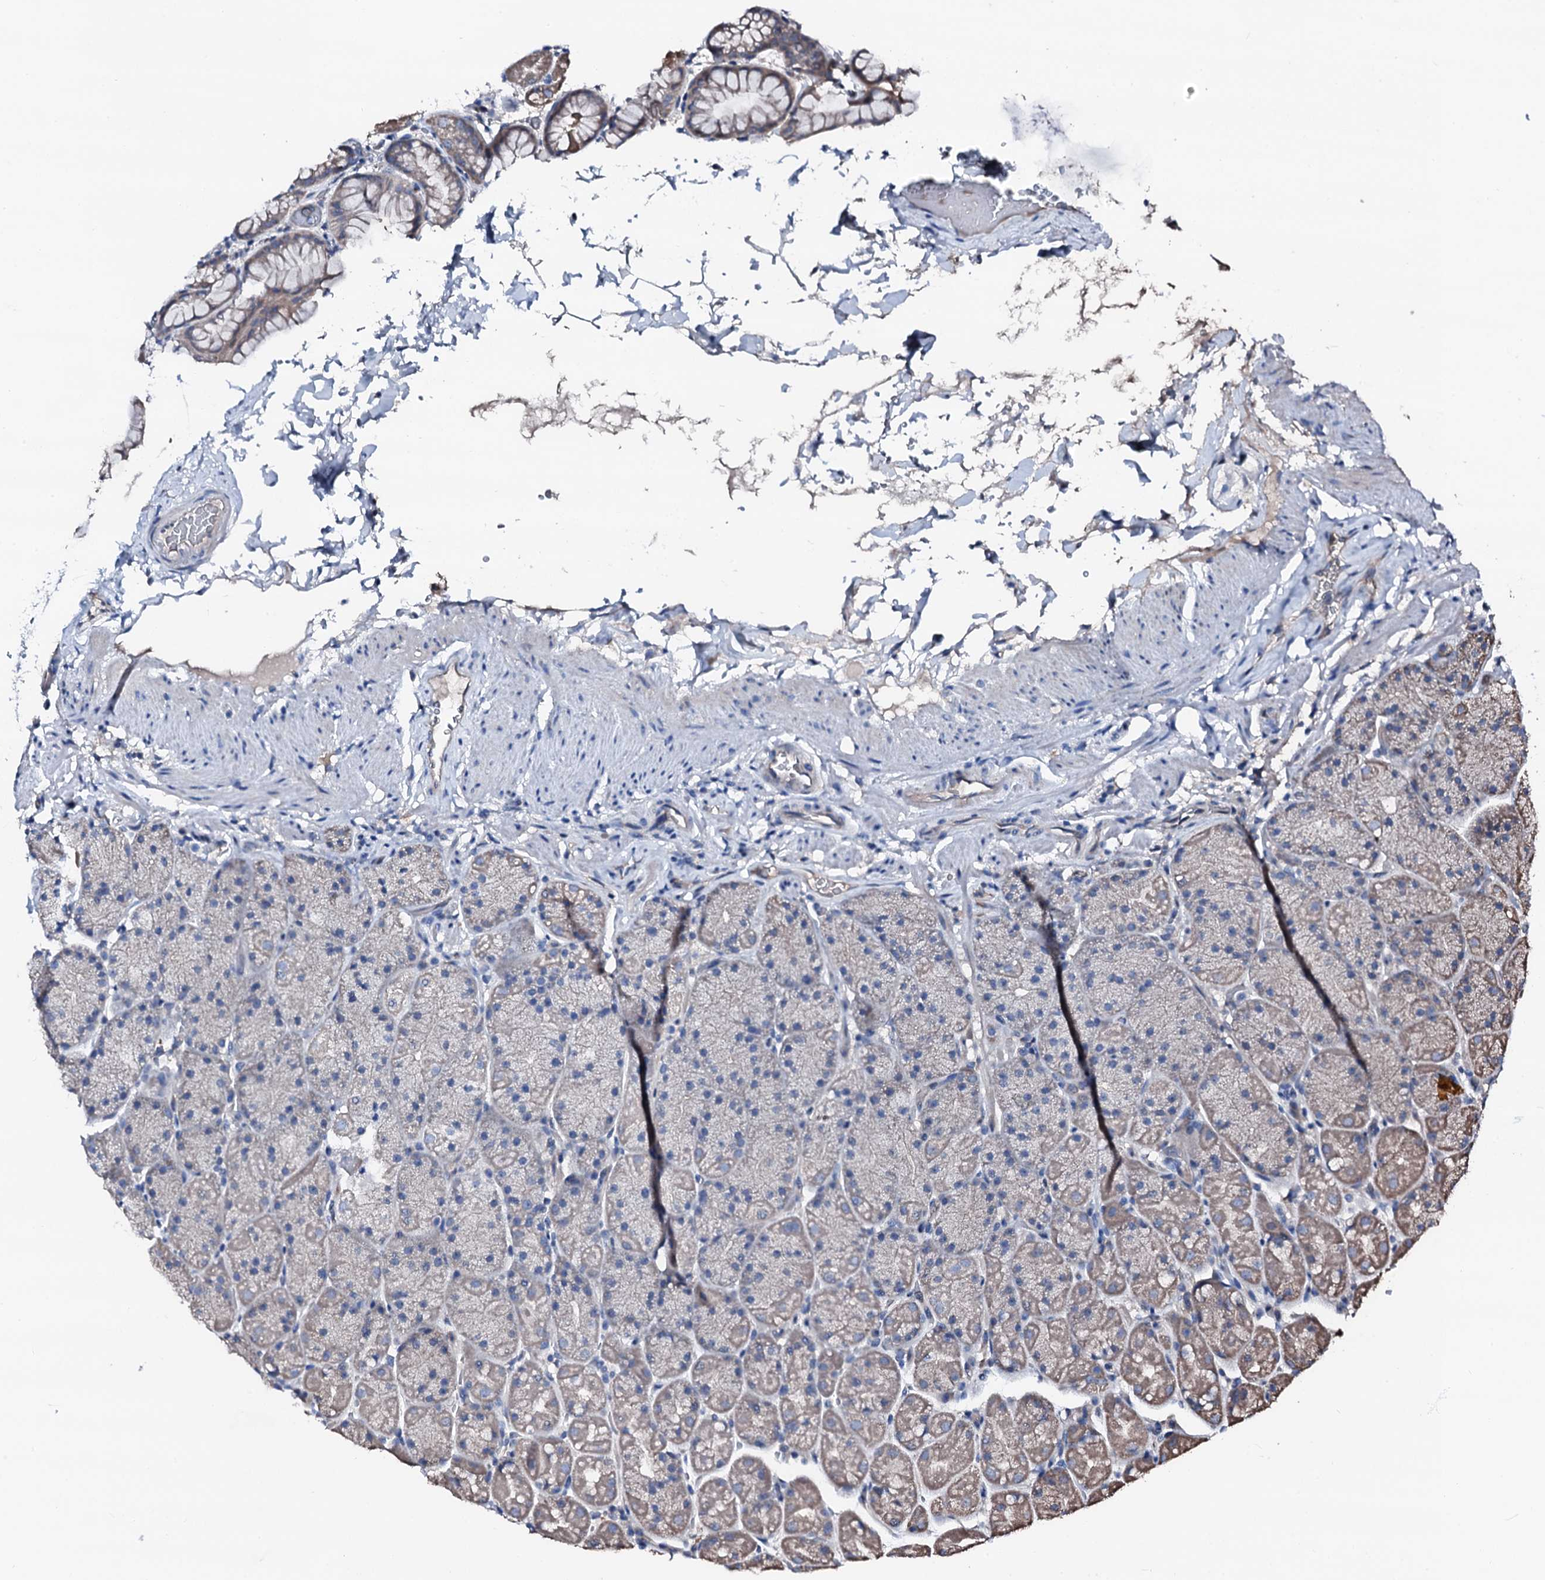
{"staining": {"intensity": "weak", "quantity": "<25%", "location": "cytoplasmic/membranous"}, "tissue": "stomach", "cell_type": "Glandular cells", "image_type": "normal", "snomed": [{"axis": "morphology", "description": "Normal tissue, NOS"}, {"axis": "topography", "description": "Stomach, upper"}, {"axis": "topography", "description": "Stomach, lower"}], "caption": "Immunohistochemistry histopathology image of unremarkable stomach: stomach stained with DAB demonstrates no significant protein staining in glandular cells. (Immunohistochemistry (ihc), brightfield microscopy, high magnification).", "gene": "TRAFD1", "patient": {"sex": "male", "age": 67}}